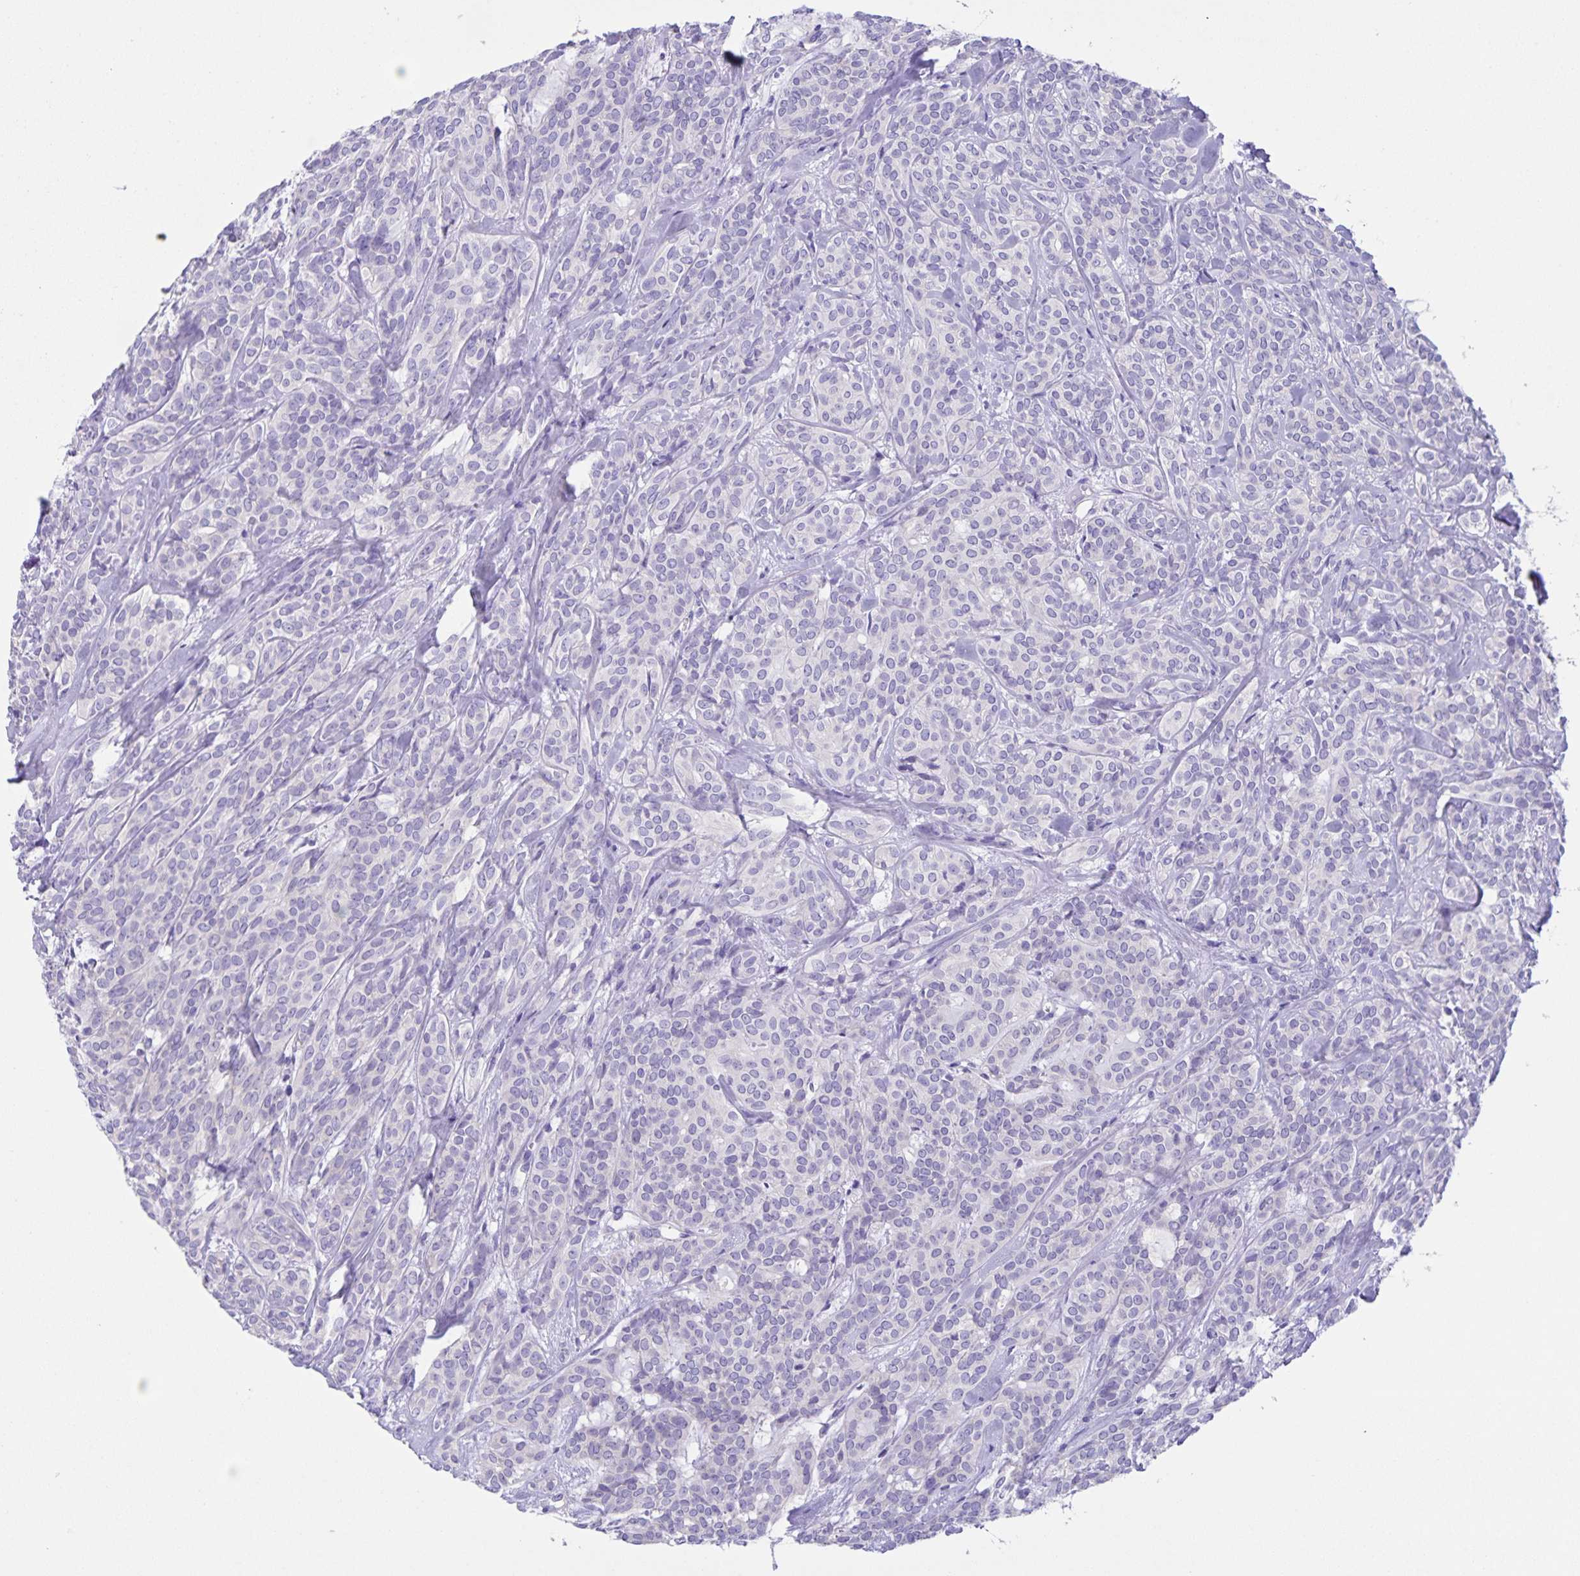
{"staining": {"intensity": "negative", "quantity": "none", "location": "none"}, "tissue": "head and neck cancer", "cell_type": "Tumor cells", "image_type": "cancer", "snomed": [{"axis": "morphology", "description": "Adenocarcinoma, NOS"}, {"axis": "topography", "description": "Head-Neck"}], "caption": "Protein analysis of adenocarcinoma (head and neck) demonstrates no significant expression in tumor cells.", "gene": "CAPSL", "patient": {"sex": "female", "age": 57}}